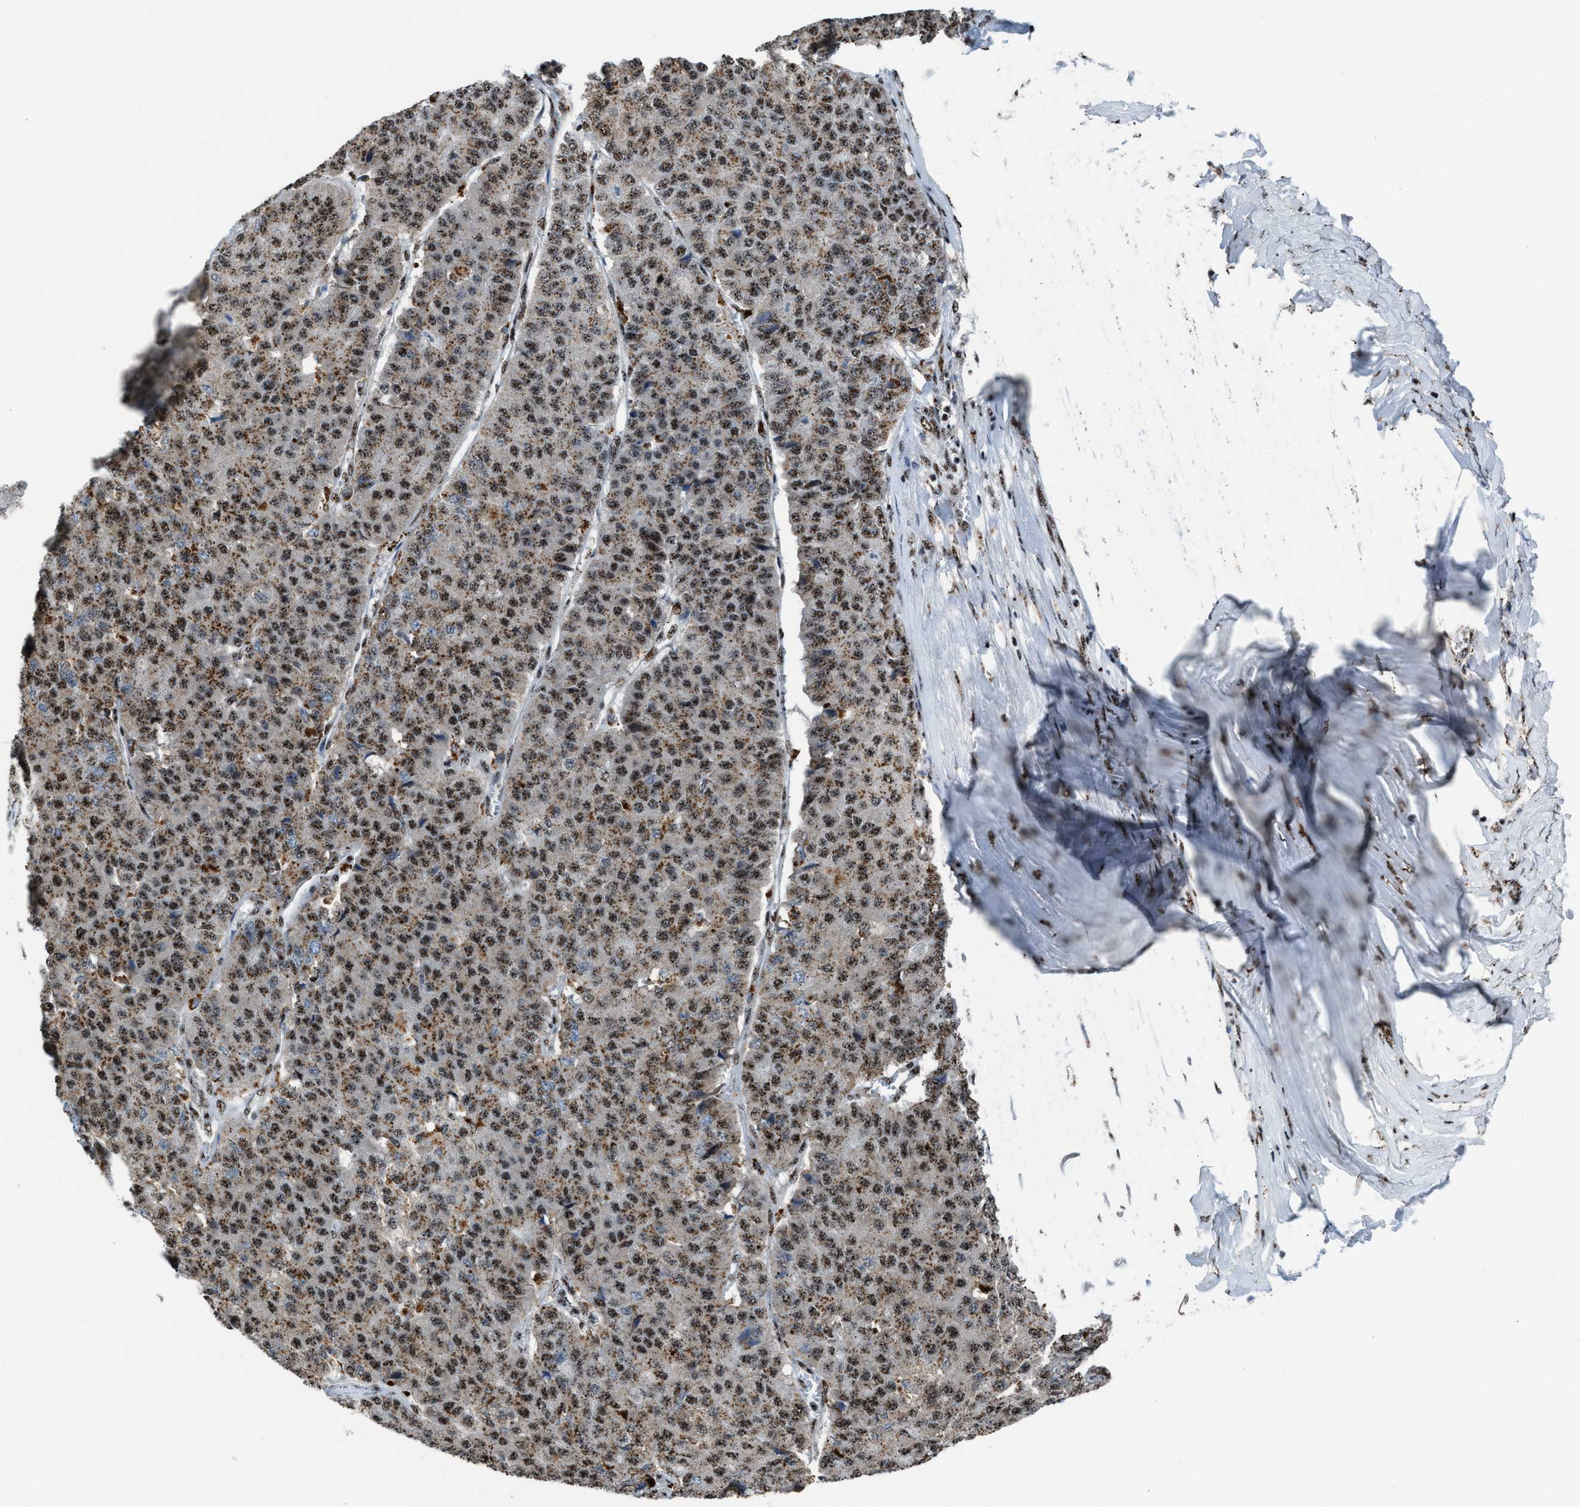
{"staining": {"intensity": "moderate", "quantity": ">75%", "location": "cytoplasmic/membranous,nuclear"}, "tissue": "pancreatic cancer", "cell_type": "Tumor cells", "image_type": "cancer", "snomed": [{"axis": "morphology", "description": "Adenocarcinoma, NOS"}, {"axis": "topography", "description": "Pancreas"}], "caption": "This micrograph shows adenocarcinoma (pancreatic) stained with immunohistochemistry to label a protein in brown. The cytoplasmic/membranous and nuclear of tumor cells show moderate positivity for the protein. Nuclei are counter-stained blue.", "gene": "CENPP", "patient": {"sex": "male", "age": 50}}